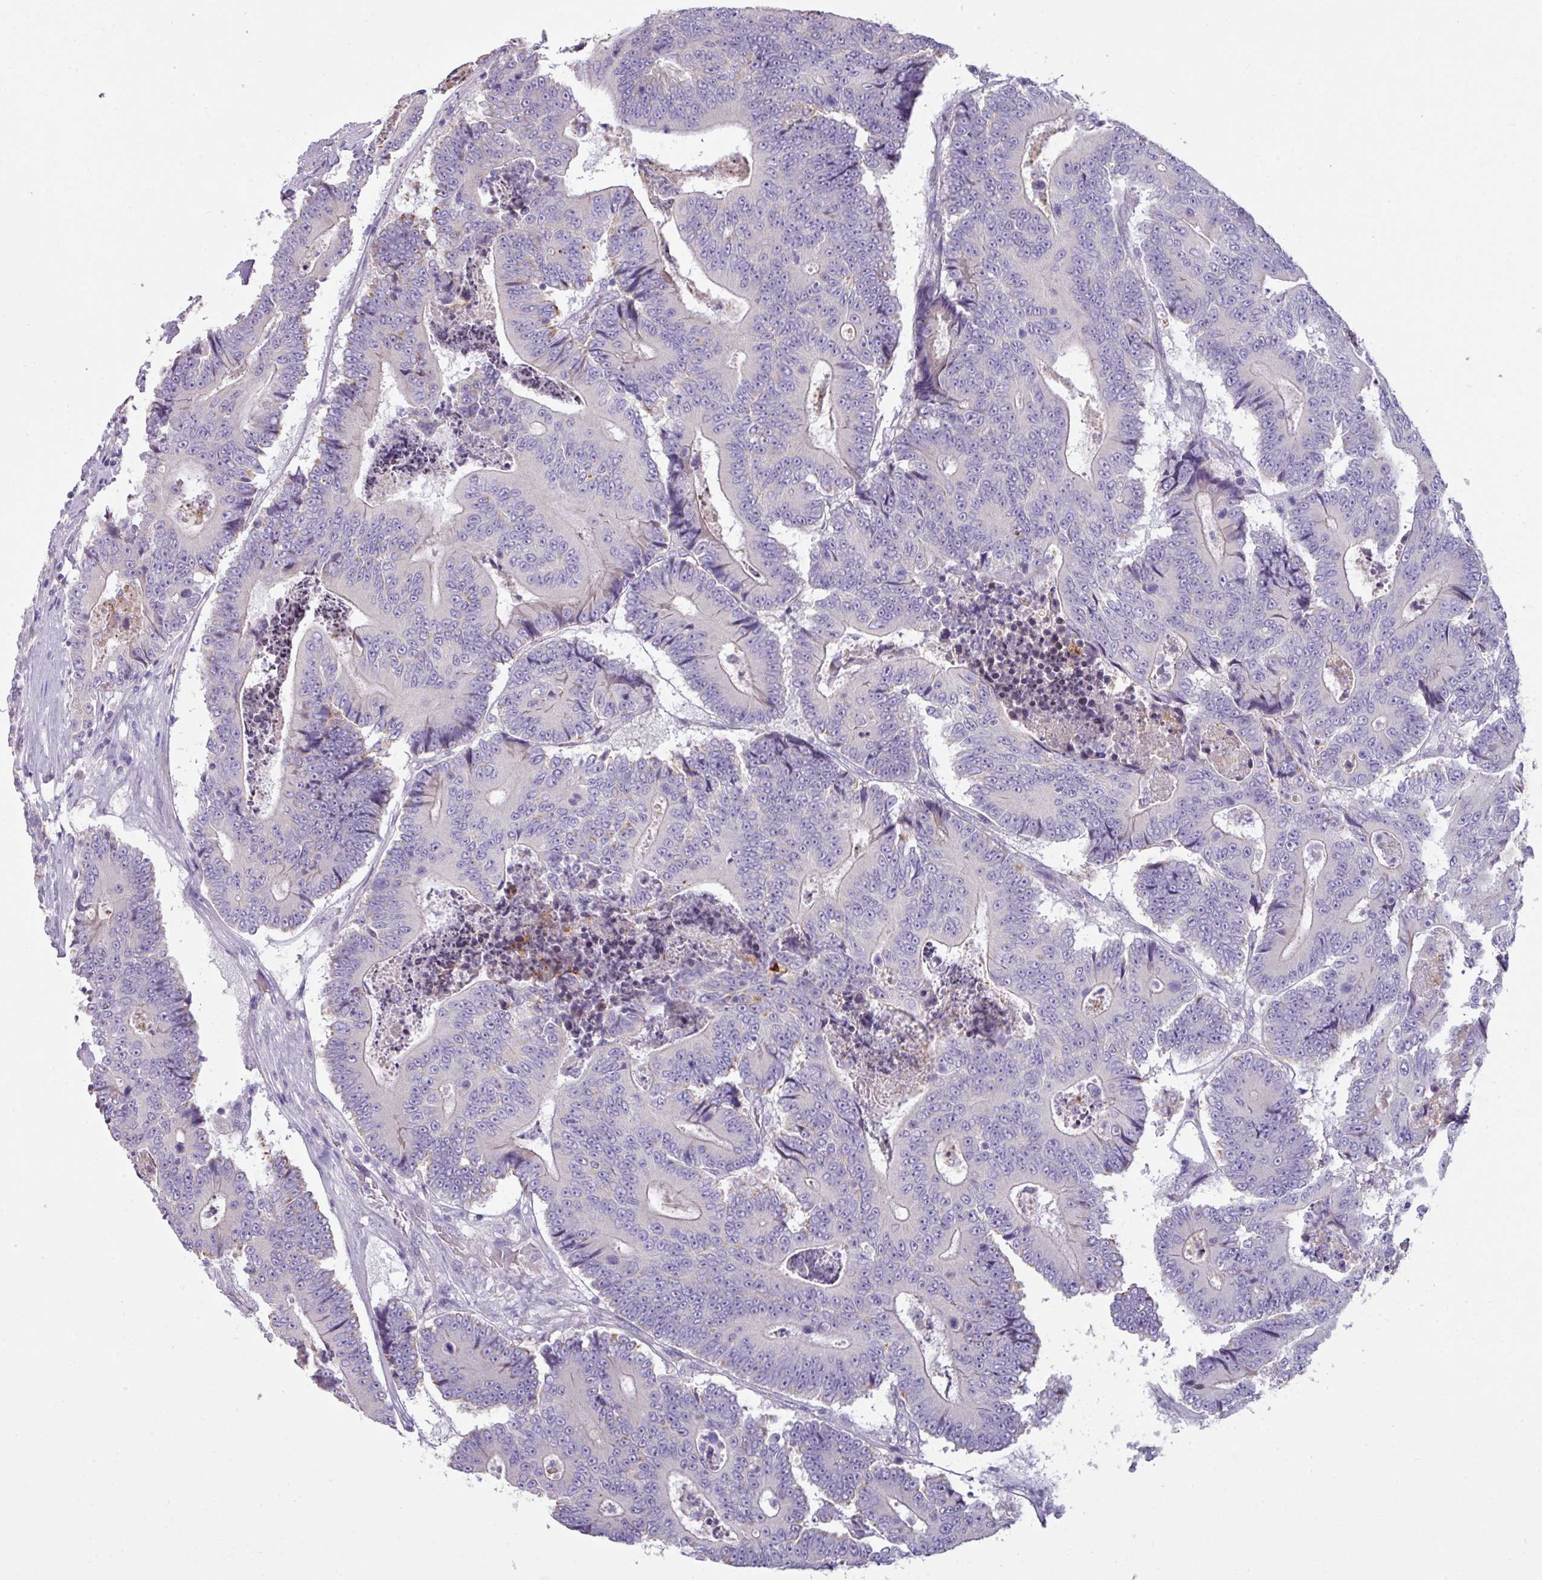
{"staining": {"intensity": "negative", "quantity": "none", "location": "none"}, "tissue": "colorectal cancer", "cell_type": "Tumor cells", "image_type": "cancer", "snomed": [{"axis": "morphology", "description": "Adenocarcinoma, NOS"}, {"axis": "topography", "description": "Colon"}], "caption": "Protein analysis of colorectal cancer reveals no significant expression in tumor cells.", "gene": "OR6C6", "patient": {"sex": "male", "age": 83}}